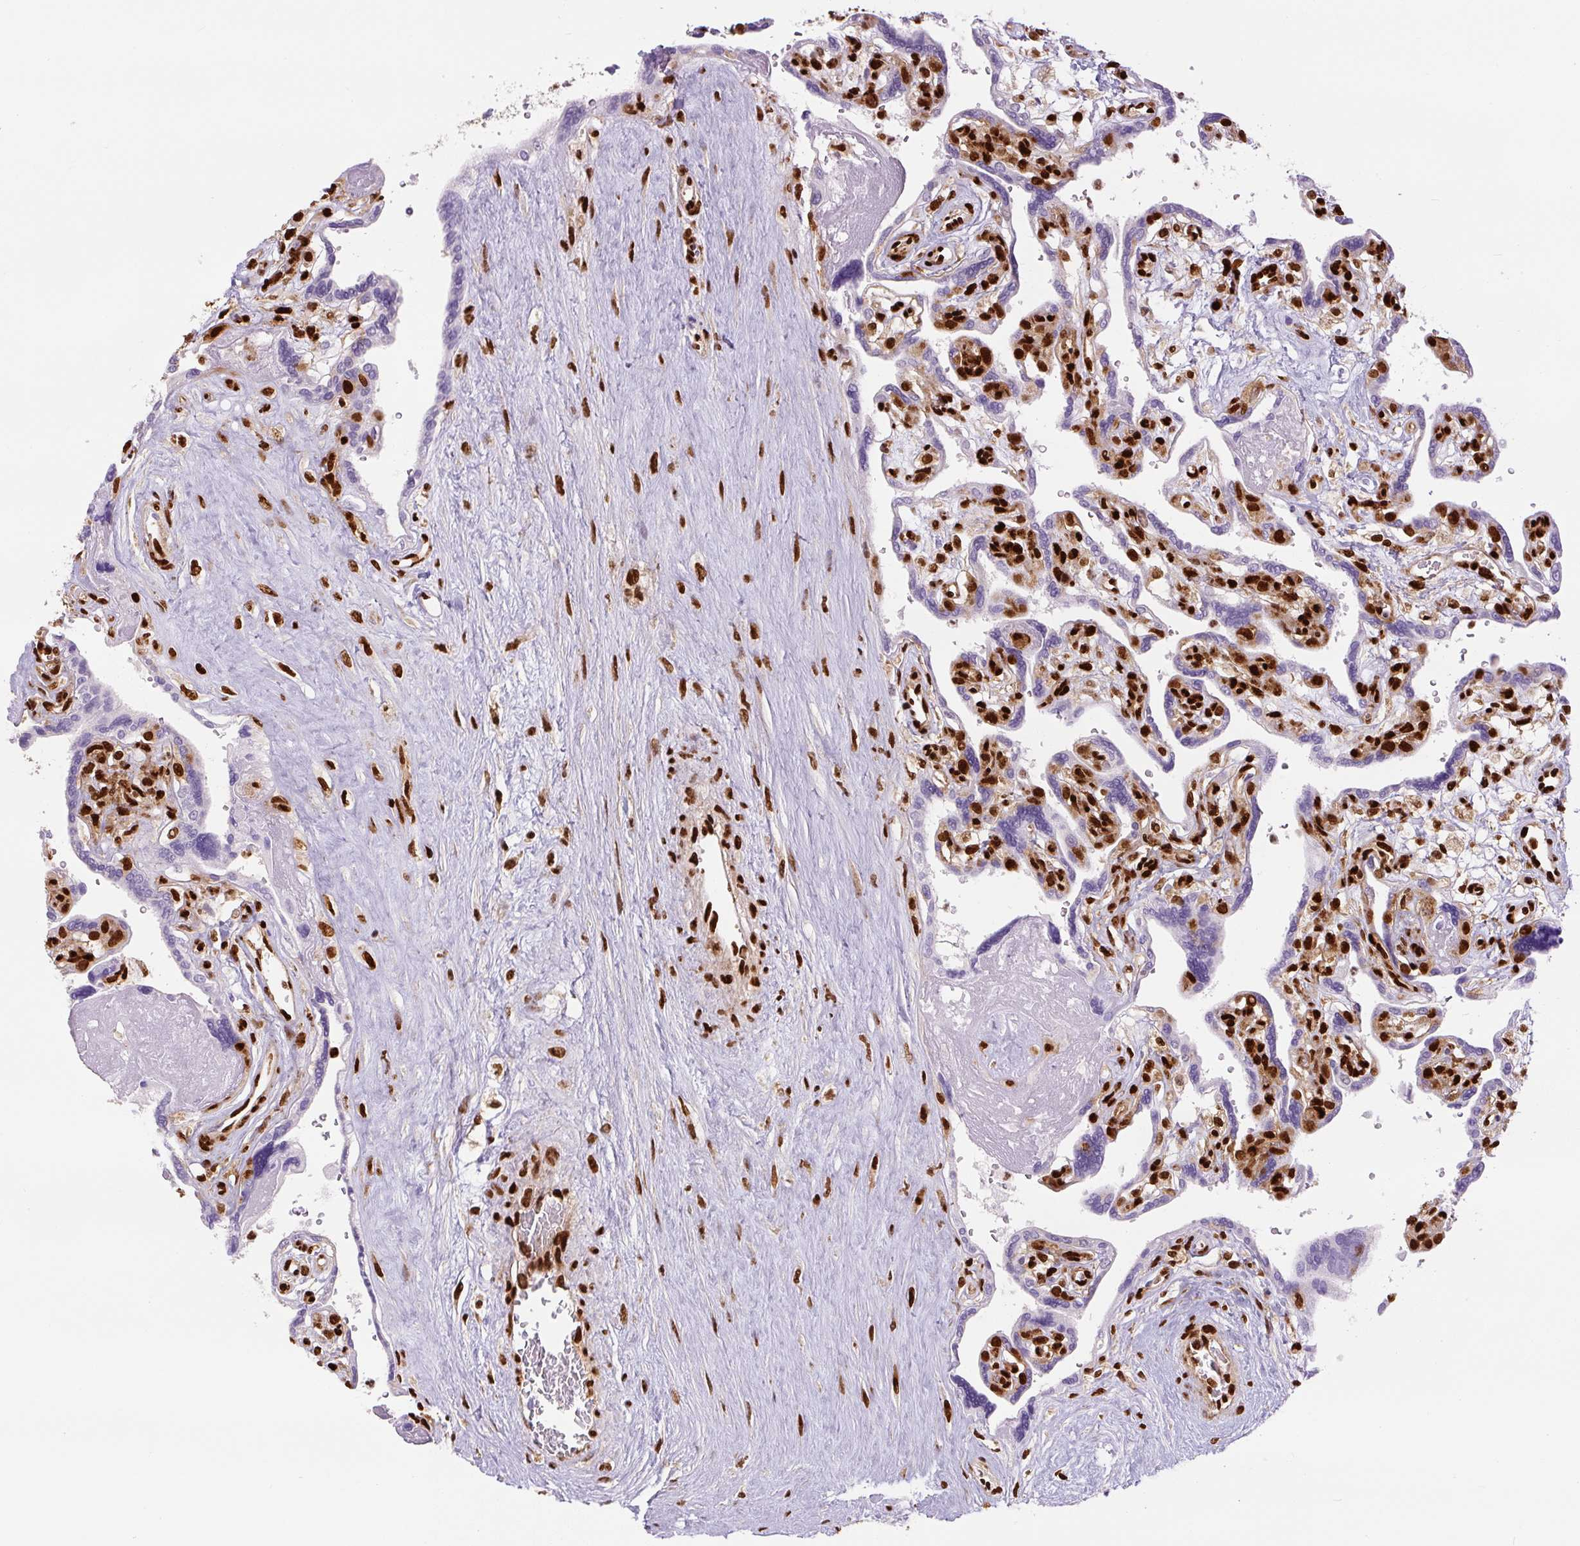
{"staining": {"intensity": "moderate", "quantity": "25%-75%", "location": "nuclear"}, "tissue": "placenta", "cell_type": "Decidual cells", "image_type": "normal", "snomed": [{"axis": "morphology", "description": "Normal tissue, NOS"}, {"axis": "topography", "description": "Placenta"}], "caption": "This histopathology image demonstrates immunohistochemistry (IHC) staining of unremarkable human placenta, with medium moderate nuclear expression in about 25%-75% of decidual cells.", "gene": "FUS", "patient": {"sex": "female", "age": 39}}